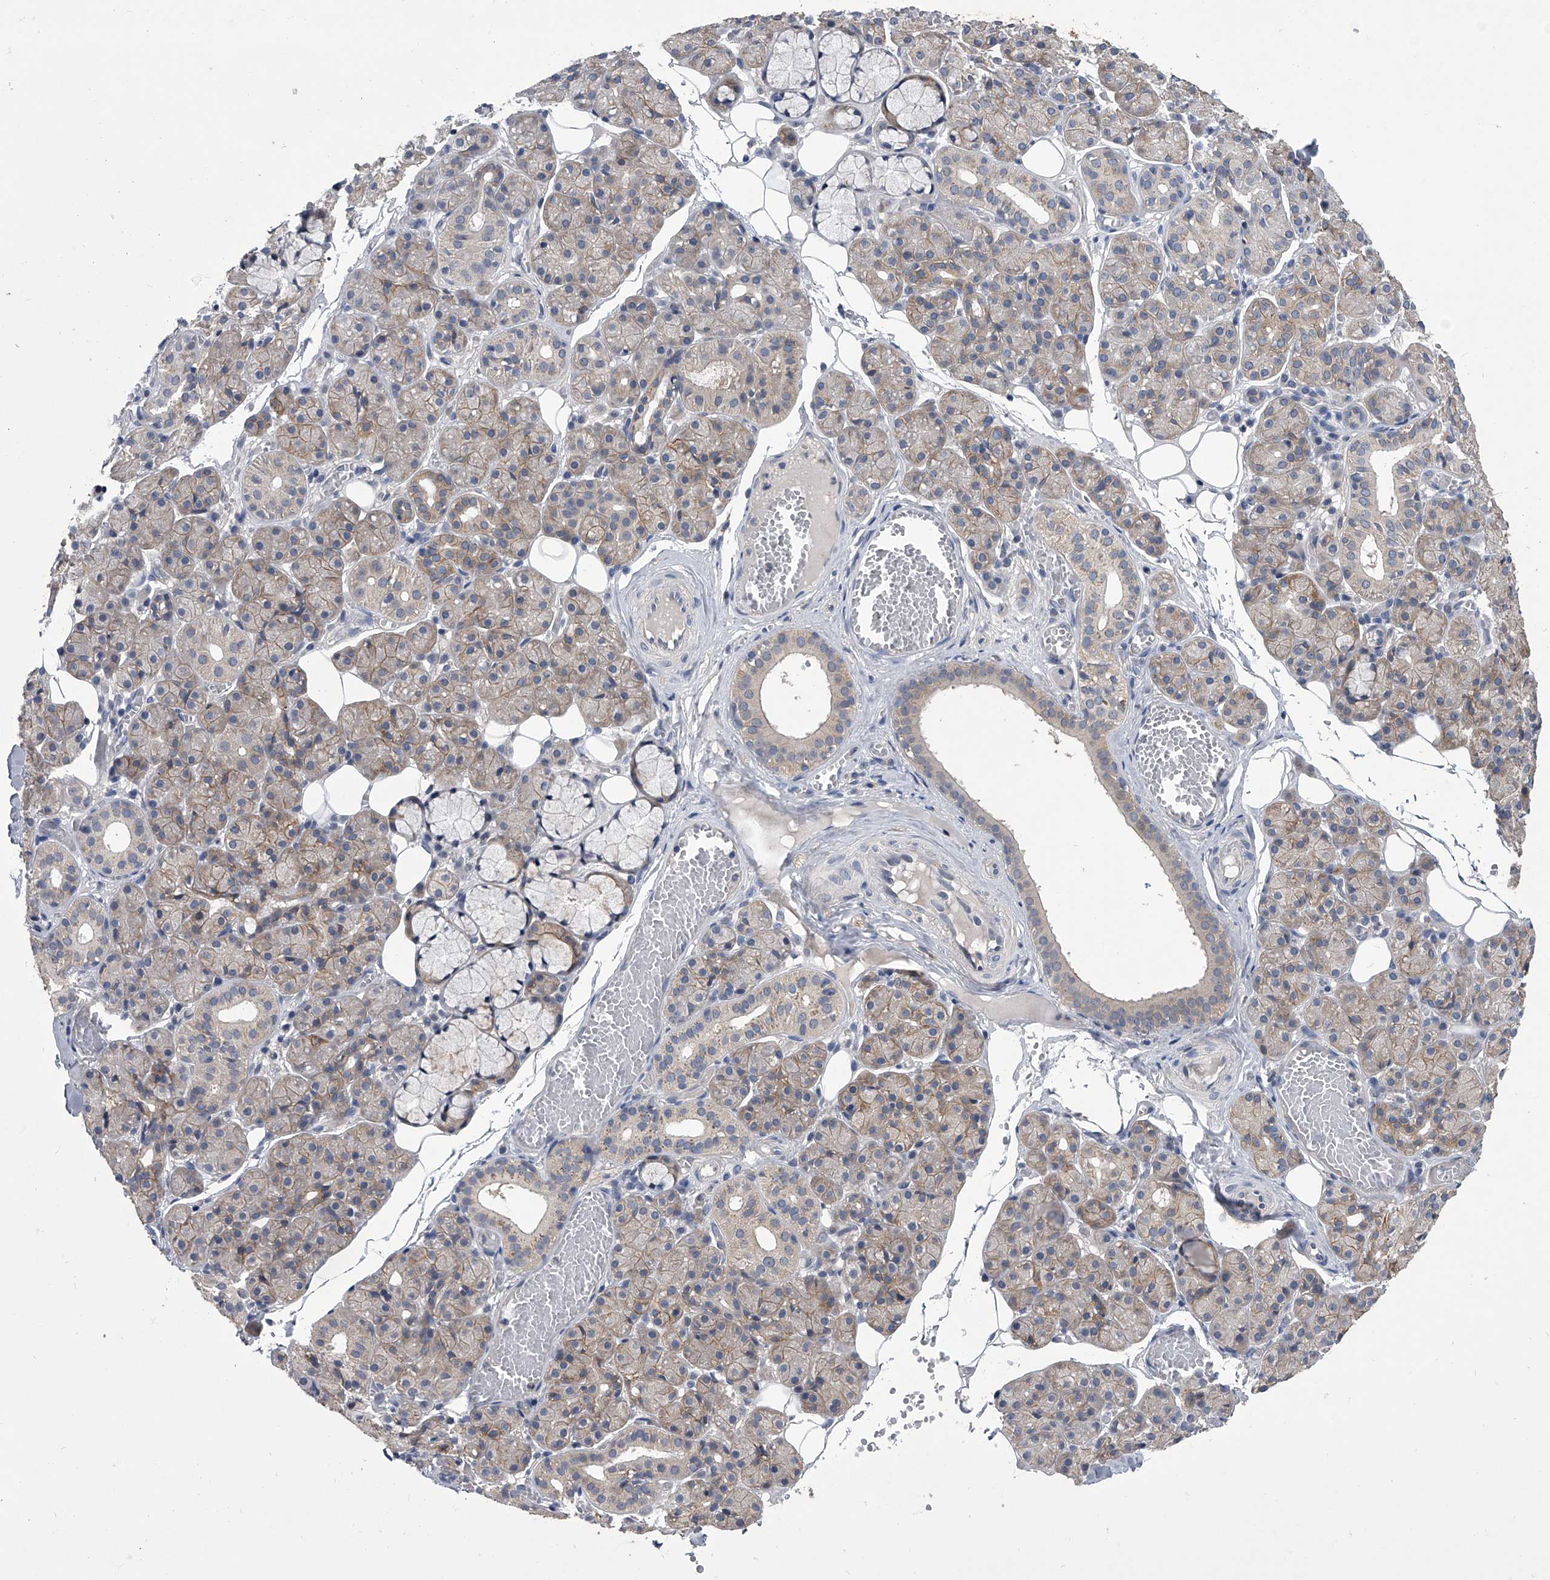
{"staining": {"intensity": "weak", "quantity": "<25%", "location": "cytoplasmic/membranous"}, "tissue": "salivary gland", "cell_type": "Glandular cells", "image_type": "normal", "snomed": [{"axis": "morphology", "description": "Normal tissue, NOS"}, {"axis": "topography", "description": "Salivary gland"}], "caption": "Salivary gland stained for a protein using immunohistochemistry displays no staining glandular cells.", "gene": "MAP4K3", "patient": {"sex": "male", "age": 63}}